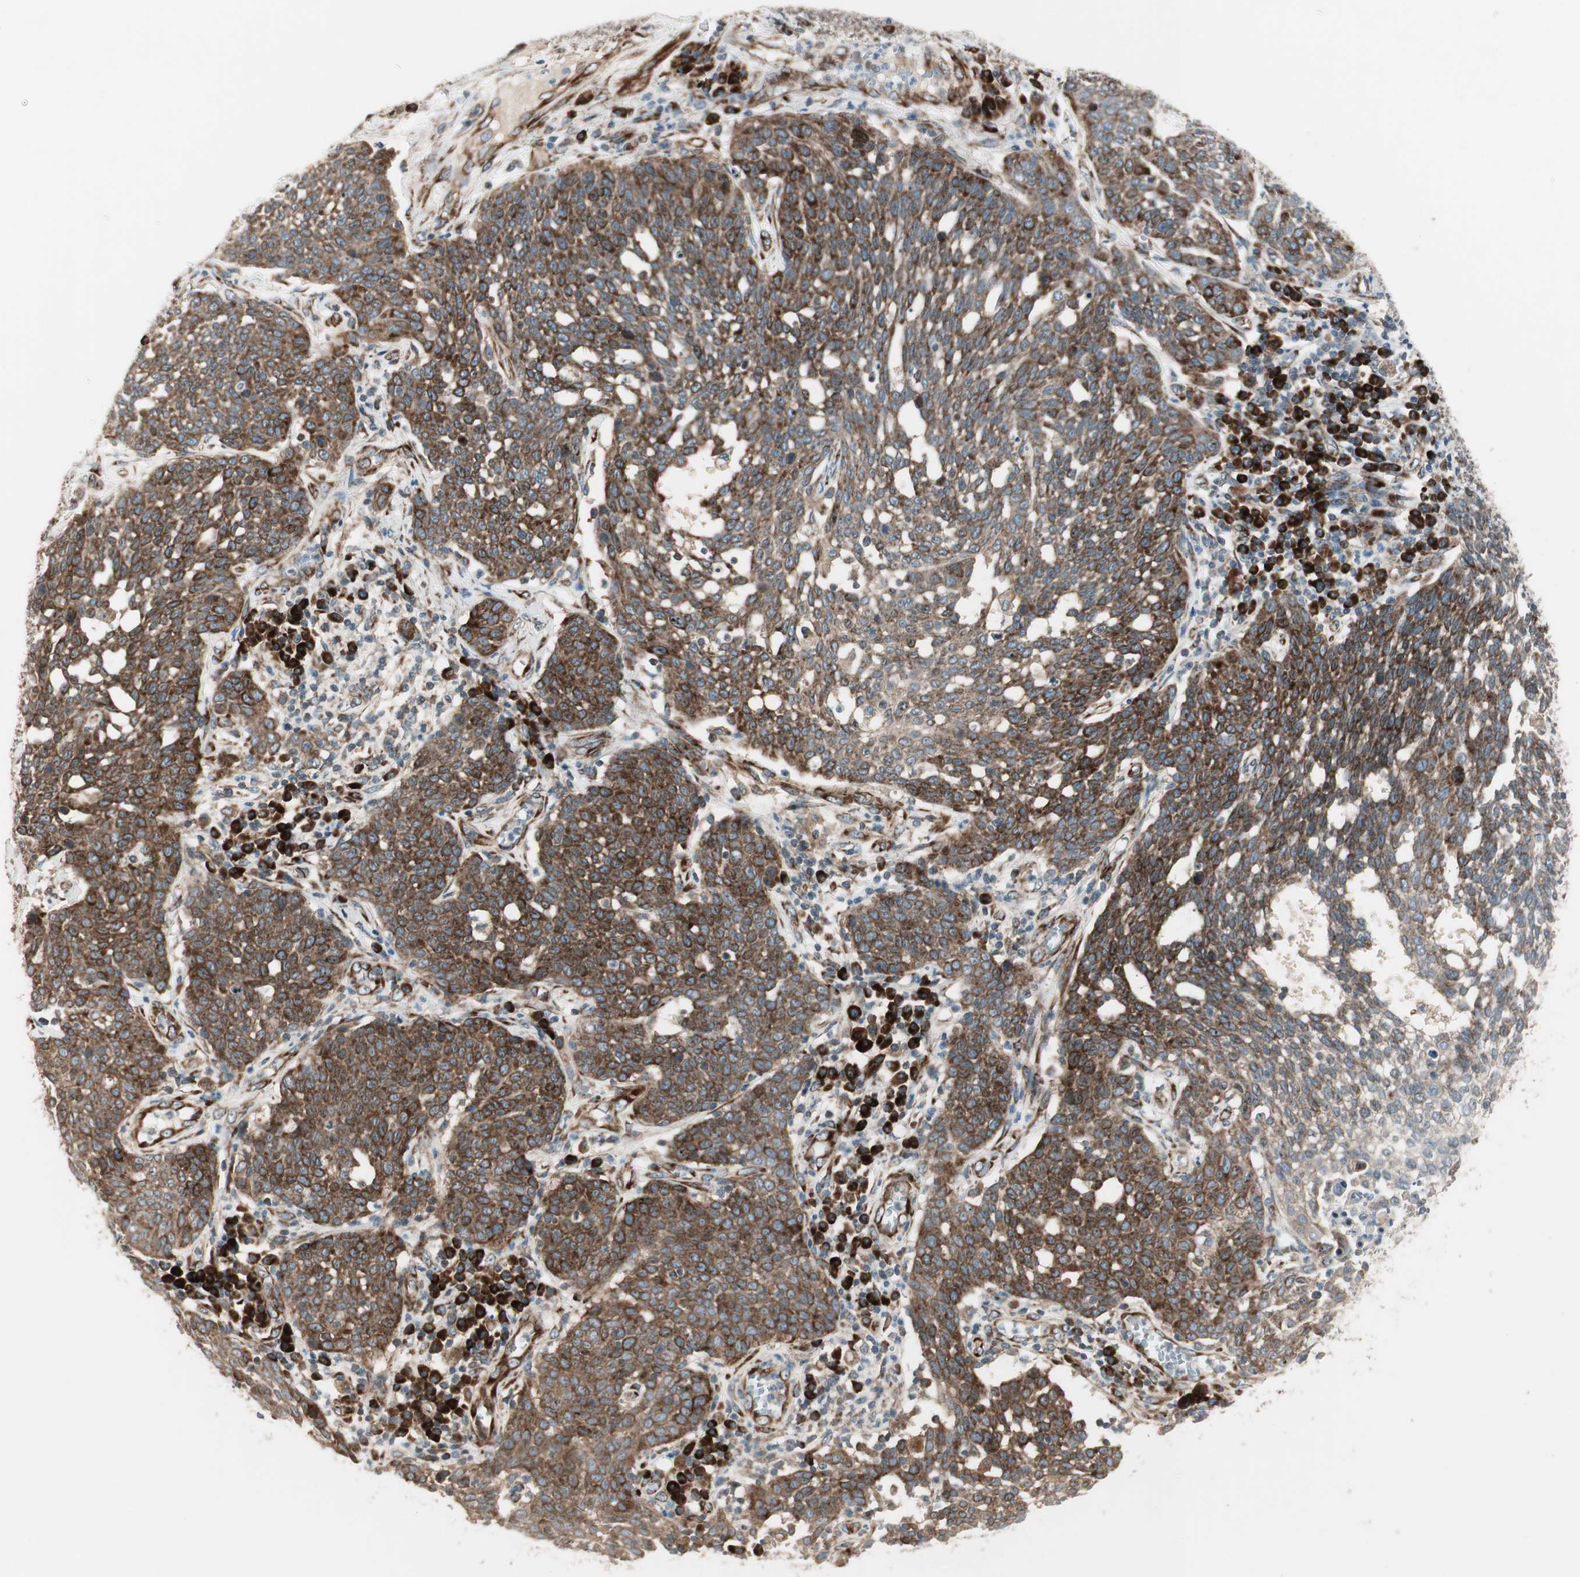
{"staining": {"intensity": "strong", "quantity": ">75%", "location": "cytoplasmic/membranous"}, "tissue": "cervical cancer", "cell_type": "Tumor cells", "image_type": "cancer", "snomed": [{"axis": "morphology", "description": "Squamous cell carcinoma, NOS"}, {"axis": "topography", "description": "Cervix"}], "caption": "Immunohistochemistry of cervical cancer displays high levels of strong cytoplasmic/membranous positivity in about >75% of tumor cells.", "gene": "PPP2R5E", "patient": {"sex": "female", "age": 34}}